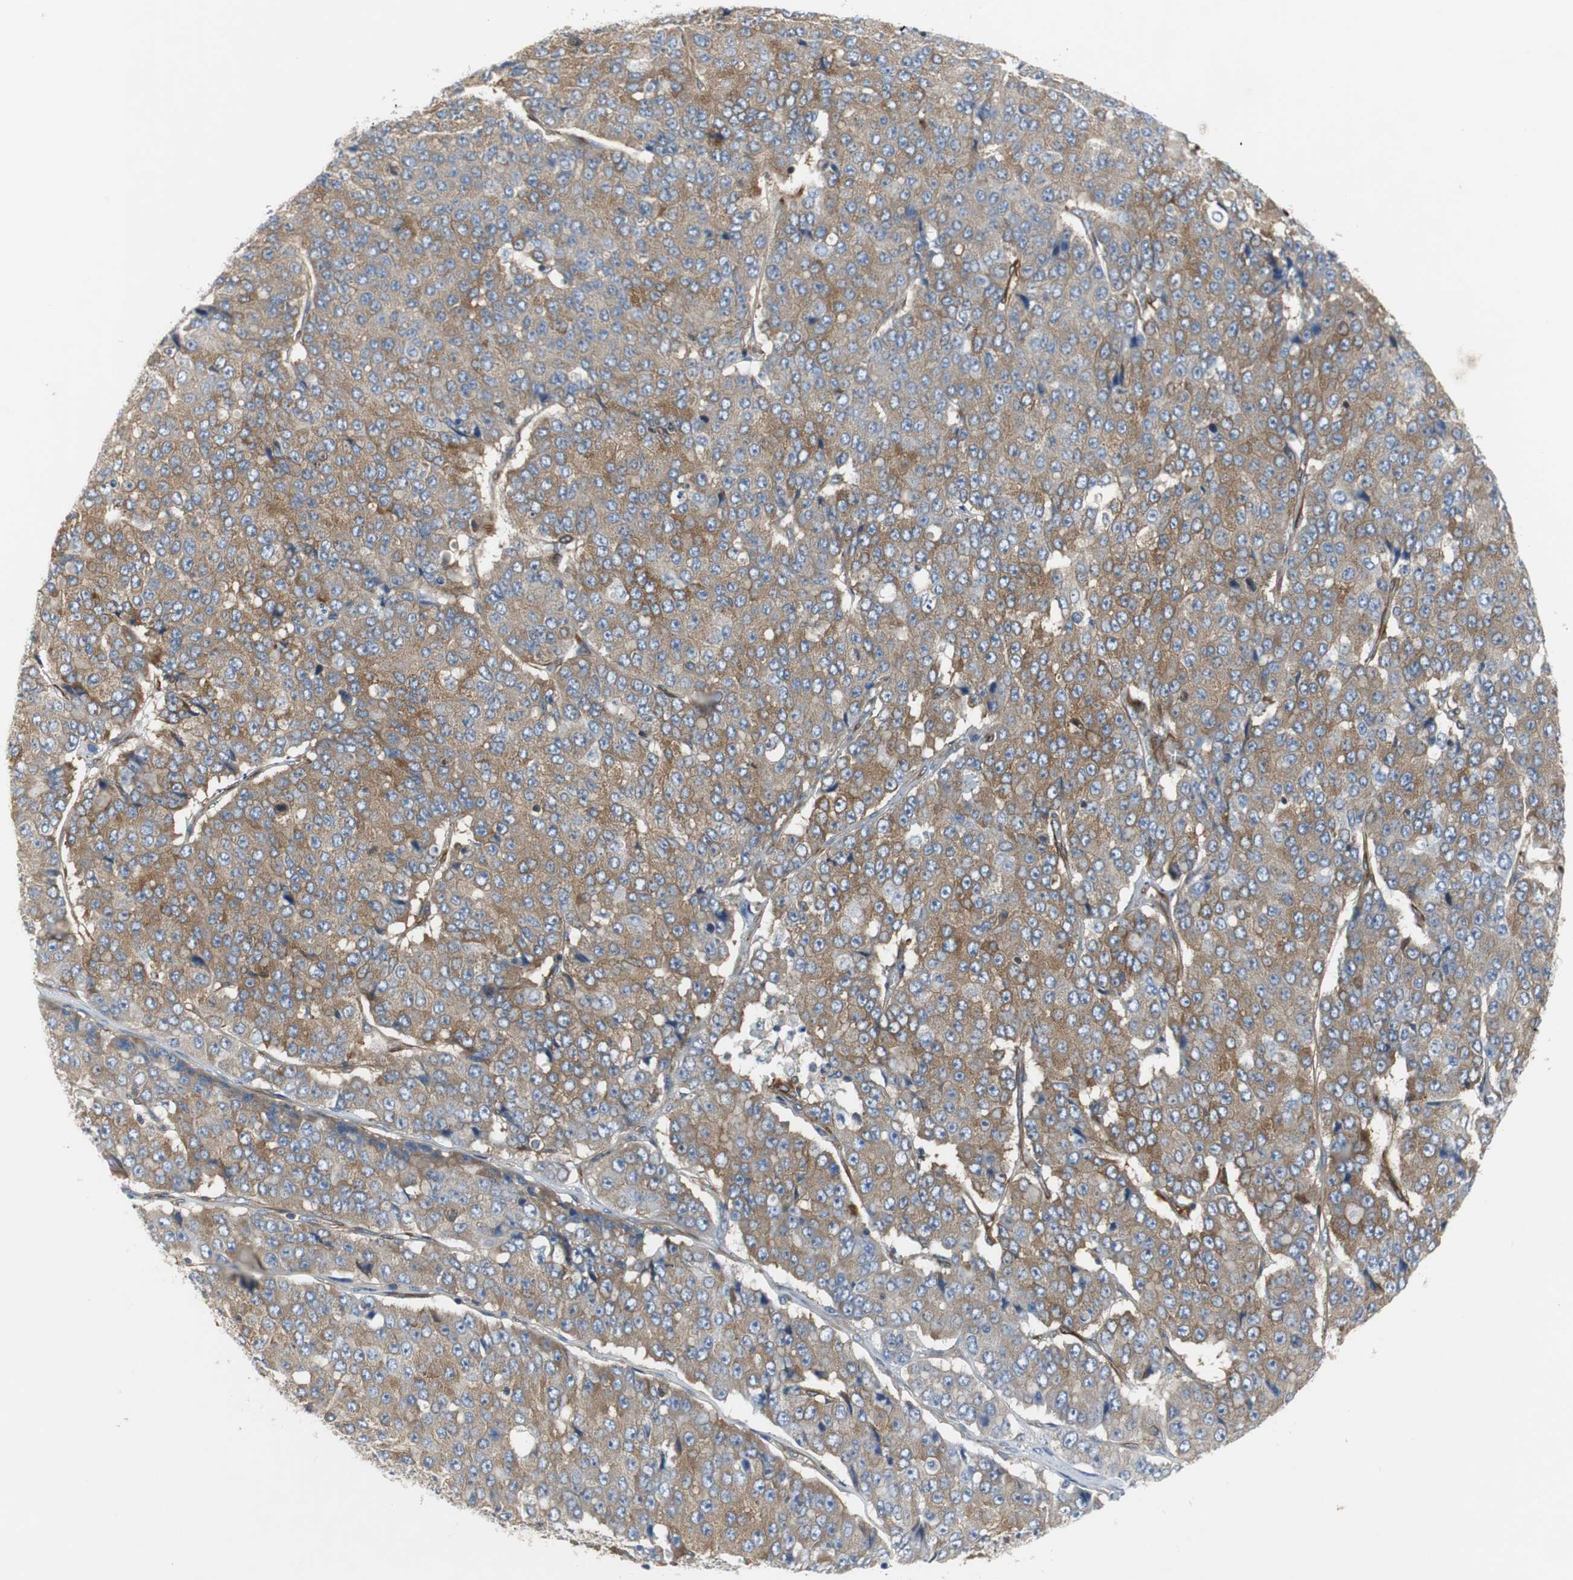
{"staining": {"intensity": "moderate", "quantity": ">75%", "location": "cytoplasmic/membranous"}, "tissue": "pancreatic cancer", "cell_type": "Tumor cells", "image_type": "cancer", "snomed": [{"axis": "morphology", "description": "Adenocarcinoma, NOS"}, {"axis": "topography", "description": "Pancreas"}], "caption": "Immunohistochemistry (IHC) of human pancreatic adenocarcinoma reveals medium levels of moderate cytoplasmic/membranous positivity in approximately >75% of tumor cells. The staining is performed using DAB brown chromogen to label protein expression. The nuclei are counter-stained blue using hematoxylin.", "gene": "GYS1", "patient": {"sex": "male", "age": 50}}